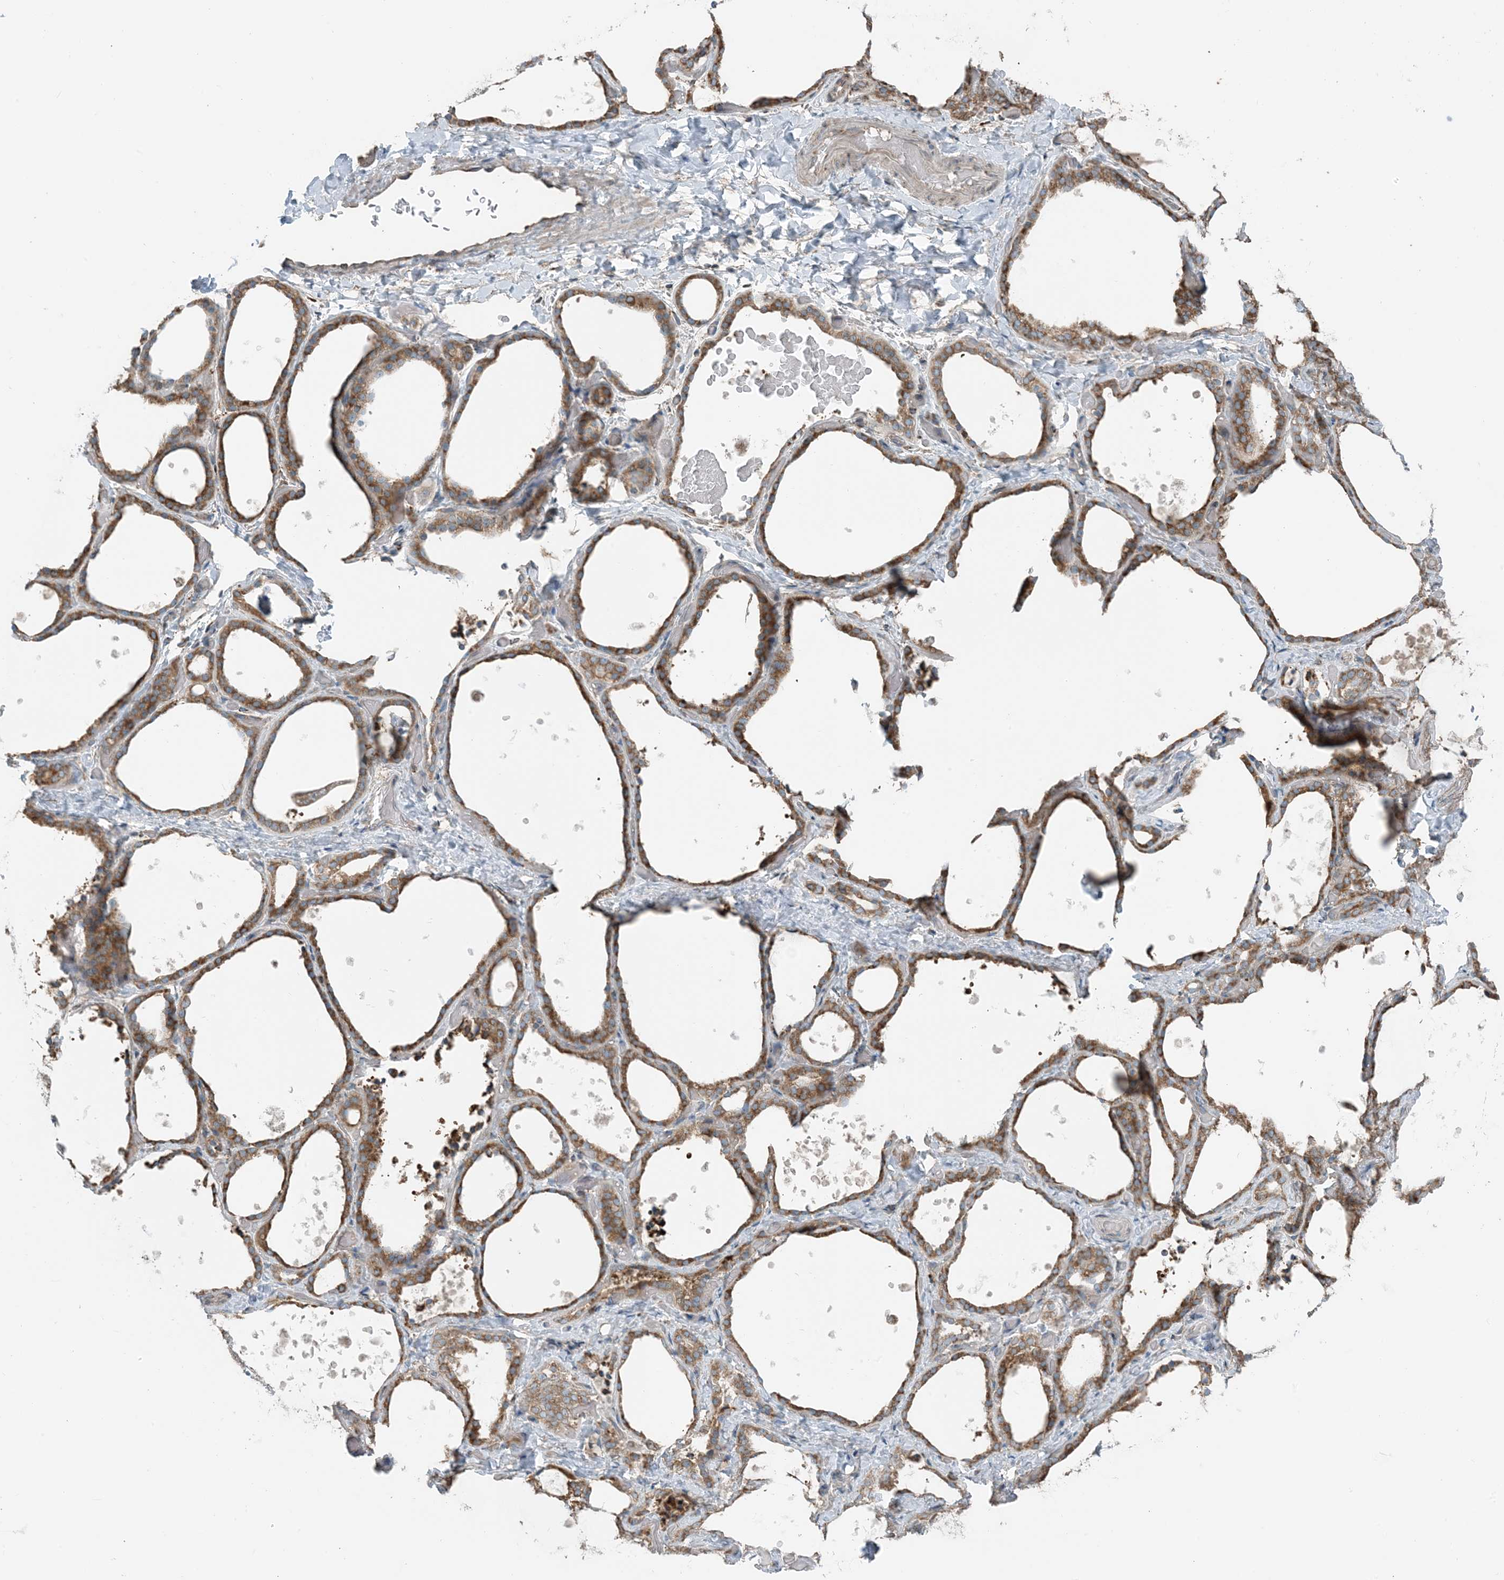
{"staining": {"intensity": "moderate", "quantity": ">75%", "location": "cytoplasmic/membranous"}, "tissue": "thyroid gland", "cell_type": "Glandular cells", "image_type": "normal", "snomed": [{"axis": "morphology", "description": "Normal tissue, NOS"}, {"axis": "topography", "description": "Thyroid gland"}], "caption": "About >75% of glandular cells in benign human thyroid gland reveal moderate cytoplasmic/membranous protein expression as visualized by brown immunohistochemical staining.", "gene": "CERKL", "patient": {"sex": "female", "age": 44}}